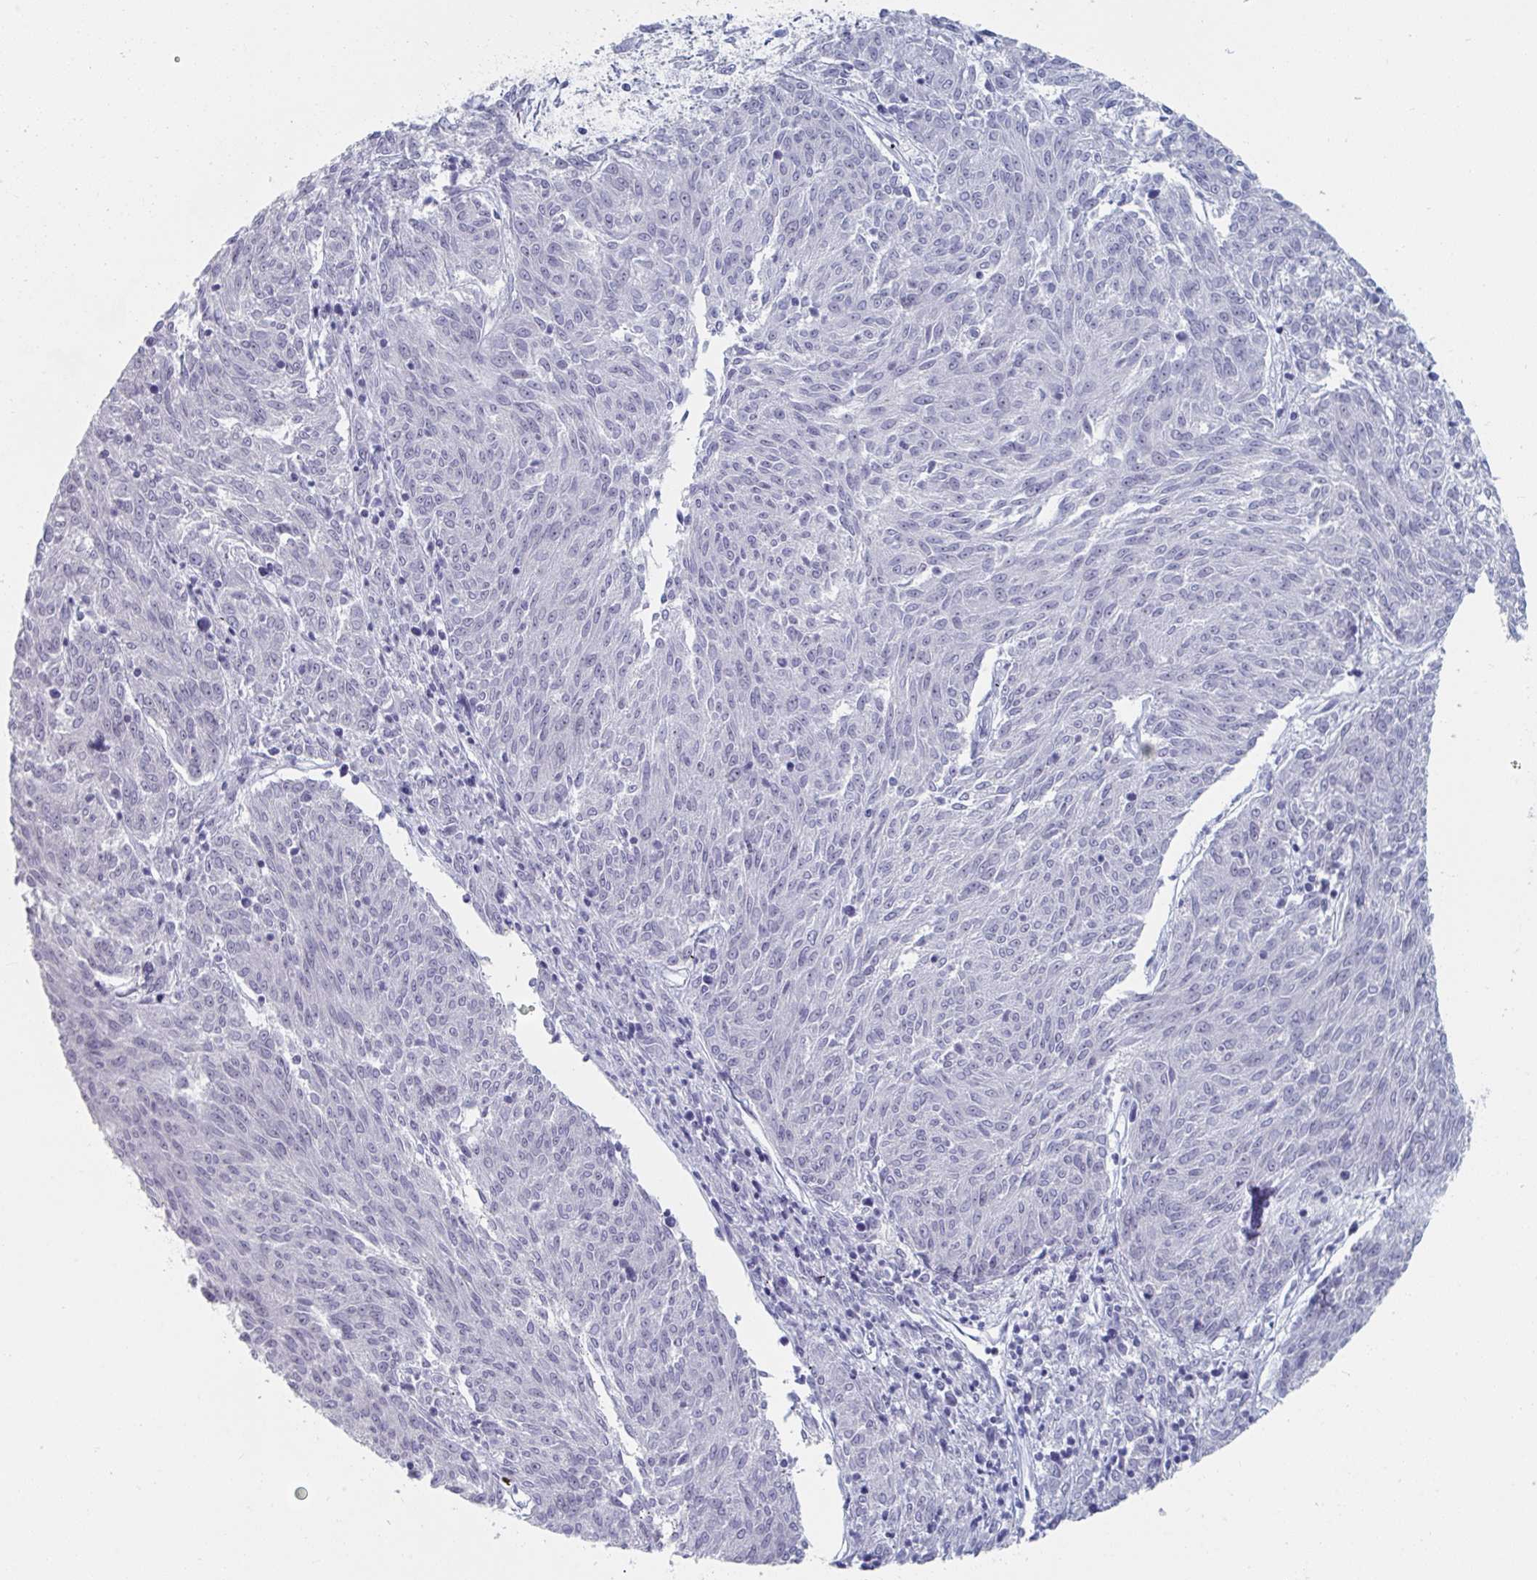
{"staining": {"intensity": "negative", "quantity": "none", "location": "none"}, "tissue": "melanoma", "cell_type": "Tumor cells", "image_type": "cancer", "snomed": [{"axis": "morphology", "description": "Malignant melanoma, NOS"}, {"axis": "topography", "description": "Skin"}], "caption": "A histopathology image of human malignant melanoma is negative for staining in tumor cells.", "gene": "NR1H2", "patient": {"sex": "female", "age": 72}}